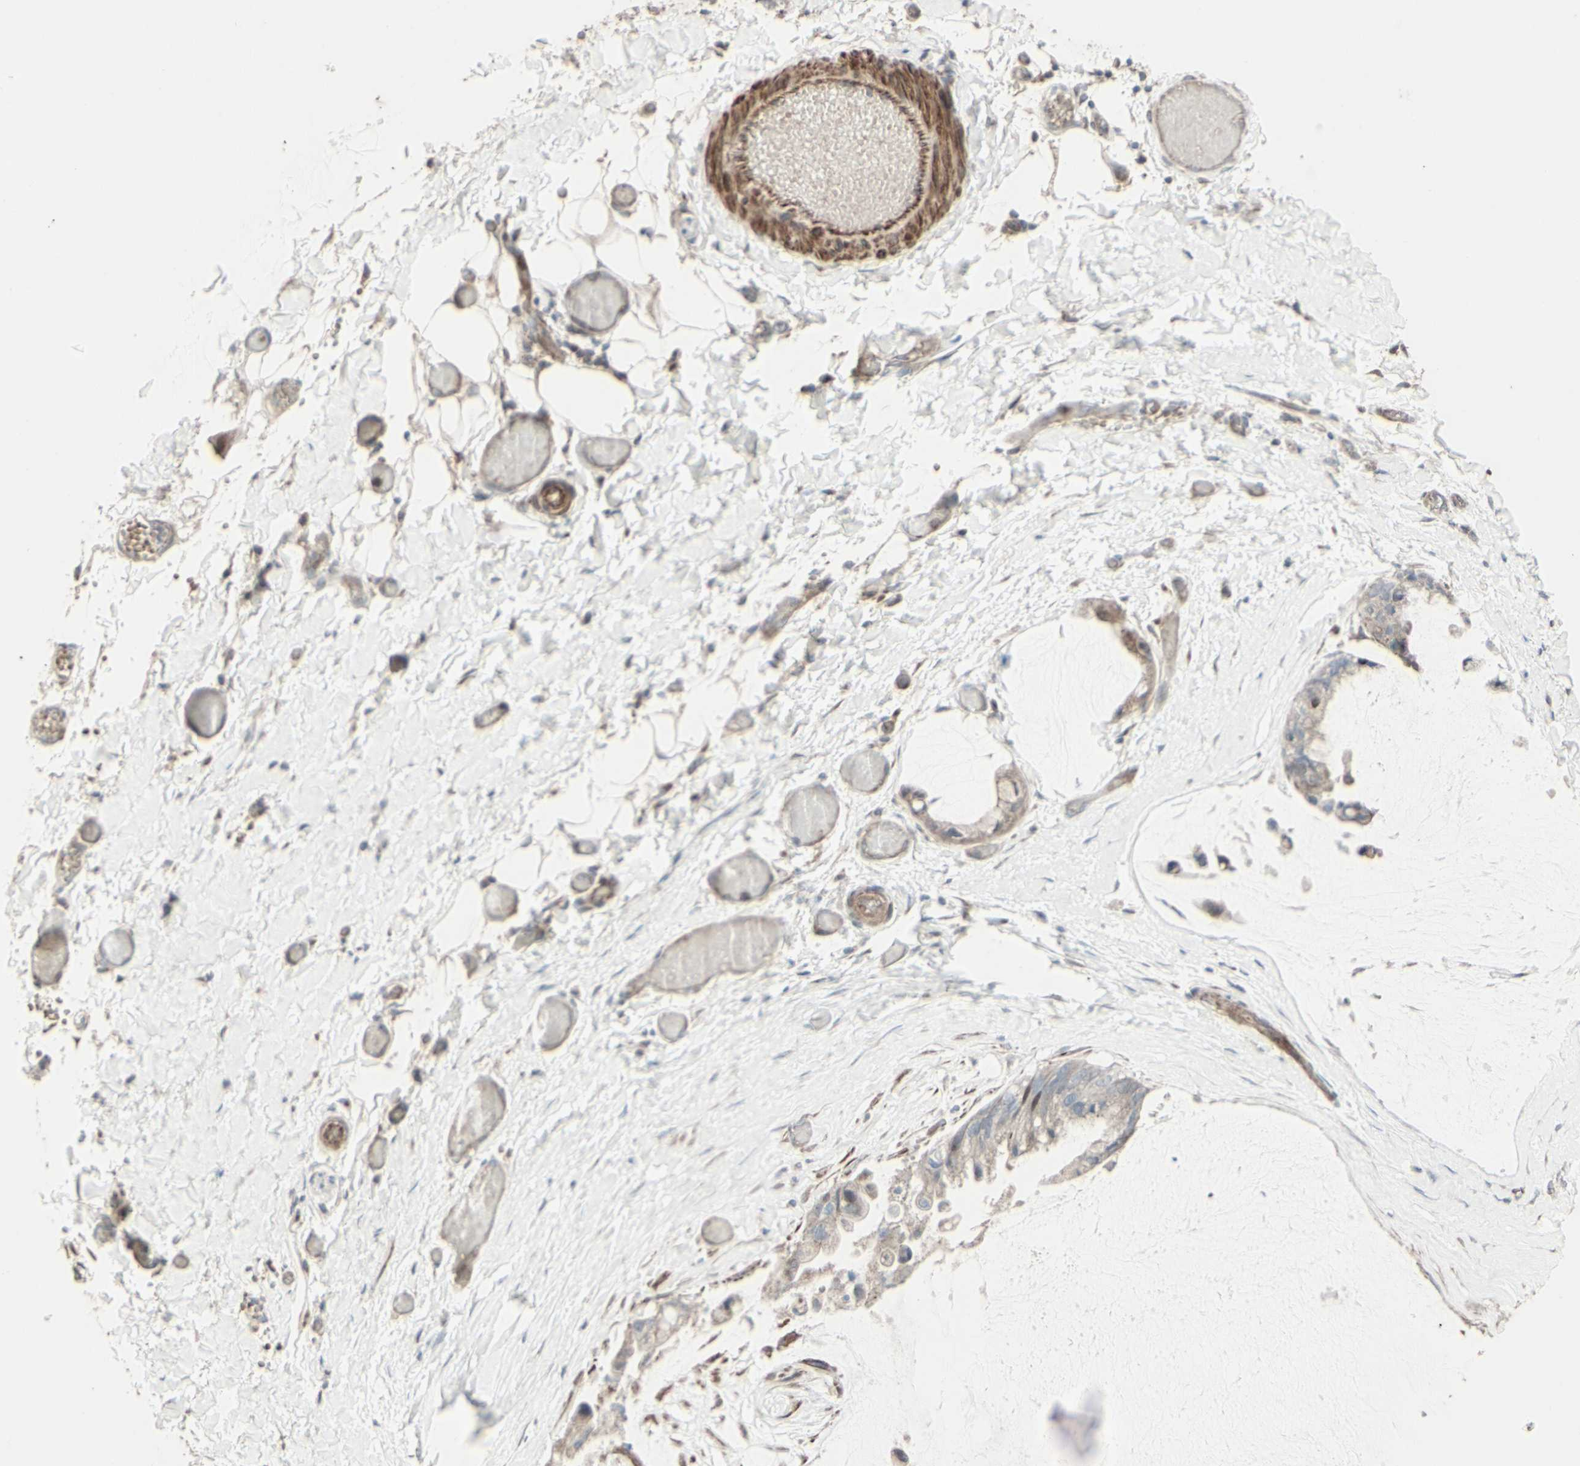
{"staining": {"intensity": "weak", "quantity": ">75%", "location": "cytoplasmic/membranous"}, "tissue": "ovarian cancer", "cell_type": "Tumor cells", "image_type": "cancer", "snomed": [{"axis": "morphology", "description": "Cystadenocarcinoma, mucinous, NOS"}, {"axis": "topography", "description": "Ovary"}], "caption": "An IHC micrograph of neoplastic tissue is shown. Protein staining in brown labels weak cytoplasmic/membranous positivity in mucinous cystadenocarcinoma (ovarian) within tumor cells.", "gene": "GMNN", "patient": {"sex": "female", "age": 39}}